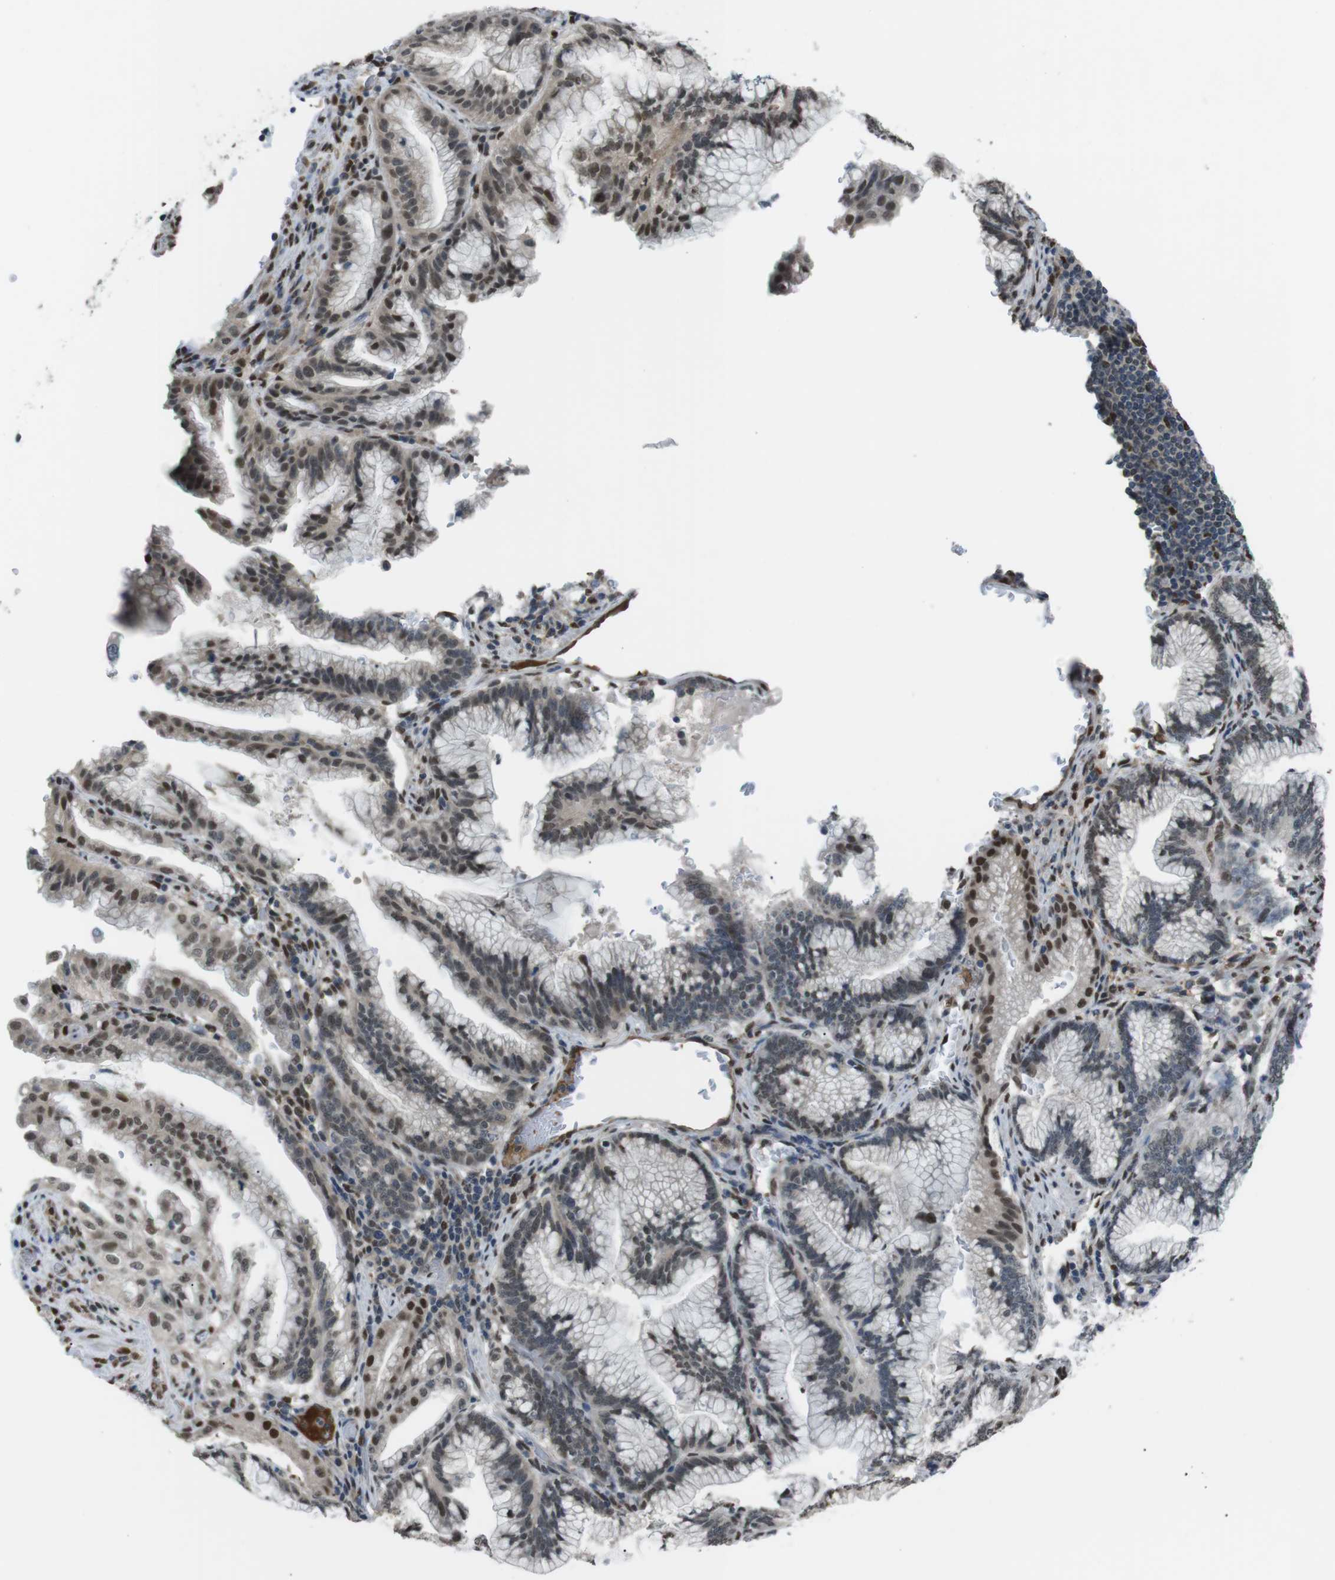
{"staining": {"intensity": "moderate", "quantity": ">75%", "location": "nuclear"}, "tissue": "pancreatic cancer", "cell_type": "Tumor cells", "image_type": "cancer", "snomed": [{"axis": "morphology", "description": "Adenocarcinoma, NOS"}, {"axis": "topography", "description": "Pancreas"}], "caption": "A histopathology image of pancreatic cancer stained for a protein displays moderate nuclear brown staining in tumor cells.", "gene": "SRPK2", "patient": {"sex": "female", "age": 64}}